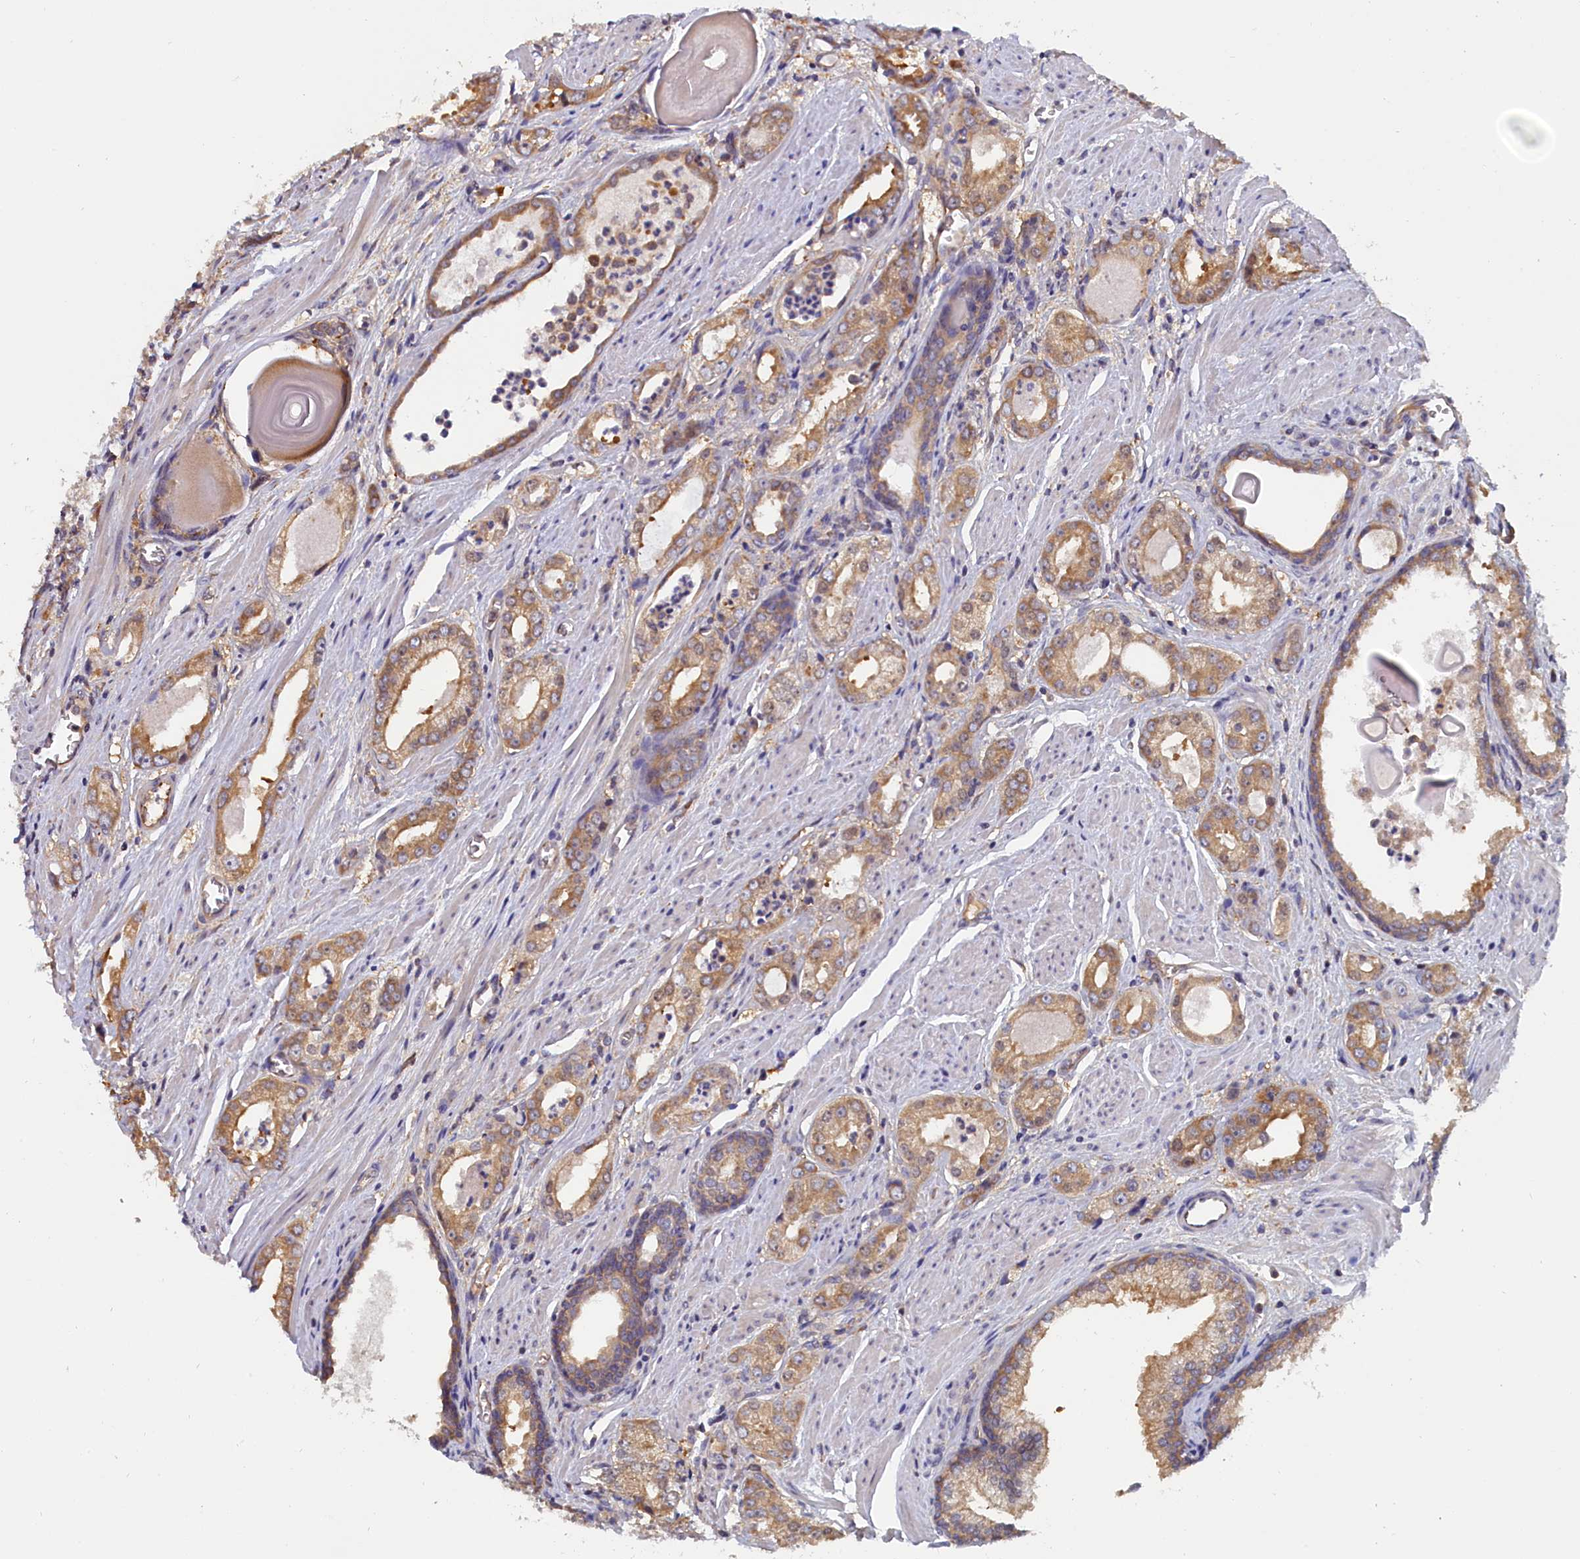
{"staining": {"intensity": "moderate", "quantity": "25%-75%", "location": "cytoplasmic/membranous"}, "tissue": "prostate cancer", "cell_type": "Tumor cells", "image_type": "cancer", "snomed": [{"axis": "morphology", "description": "Adenocarcinoma, Low grade"}, {"axis": "topography", "description": "Prostate"}], "caption": "Moderate cytoplasmic/membranous protein positivity is present in about 25%-75% of tumor cells in prostate cancer. The protein of interest is shown in brown color, while the nuclei are stained blue.", "gene": "ABCC8", "patient": {"sex": "male", "age": 54}}